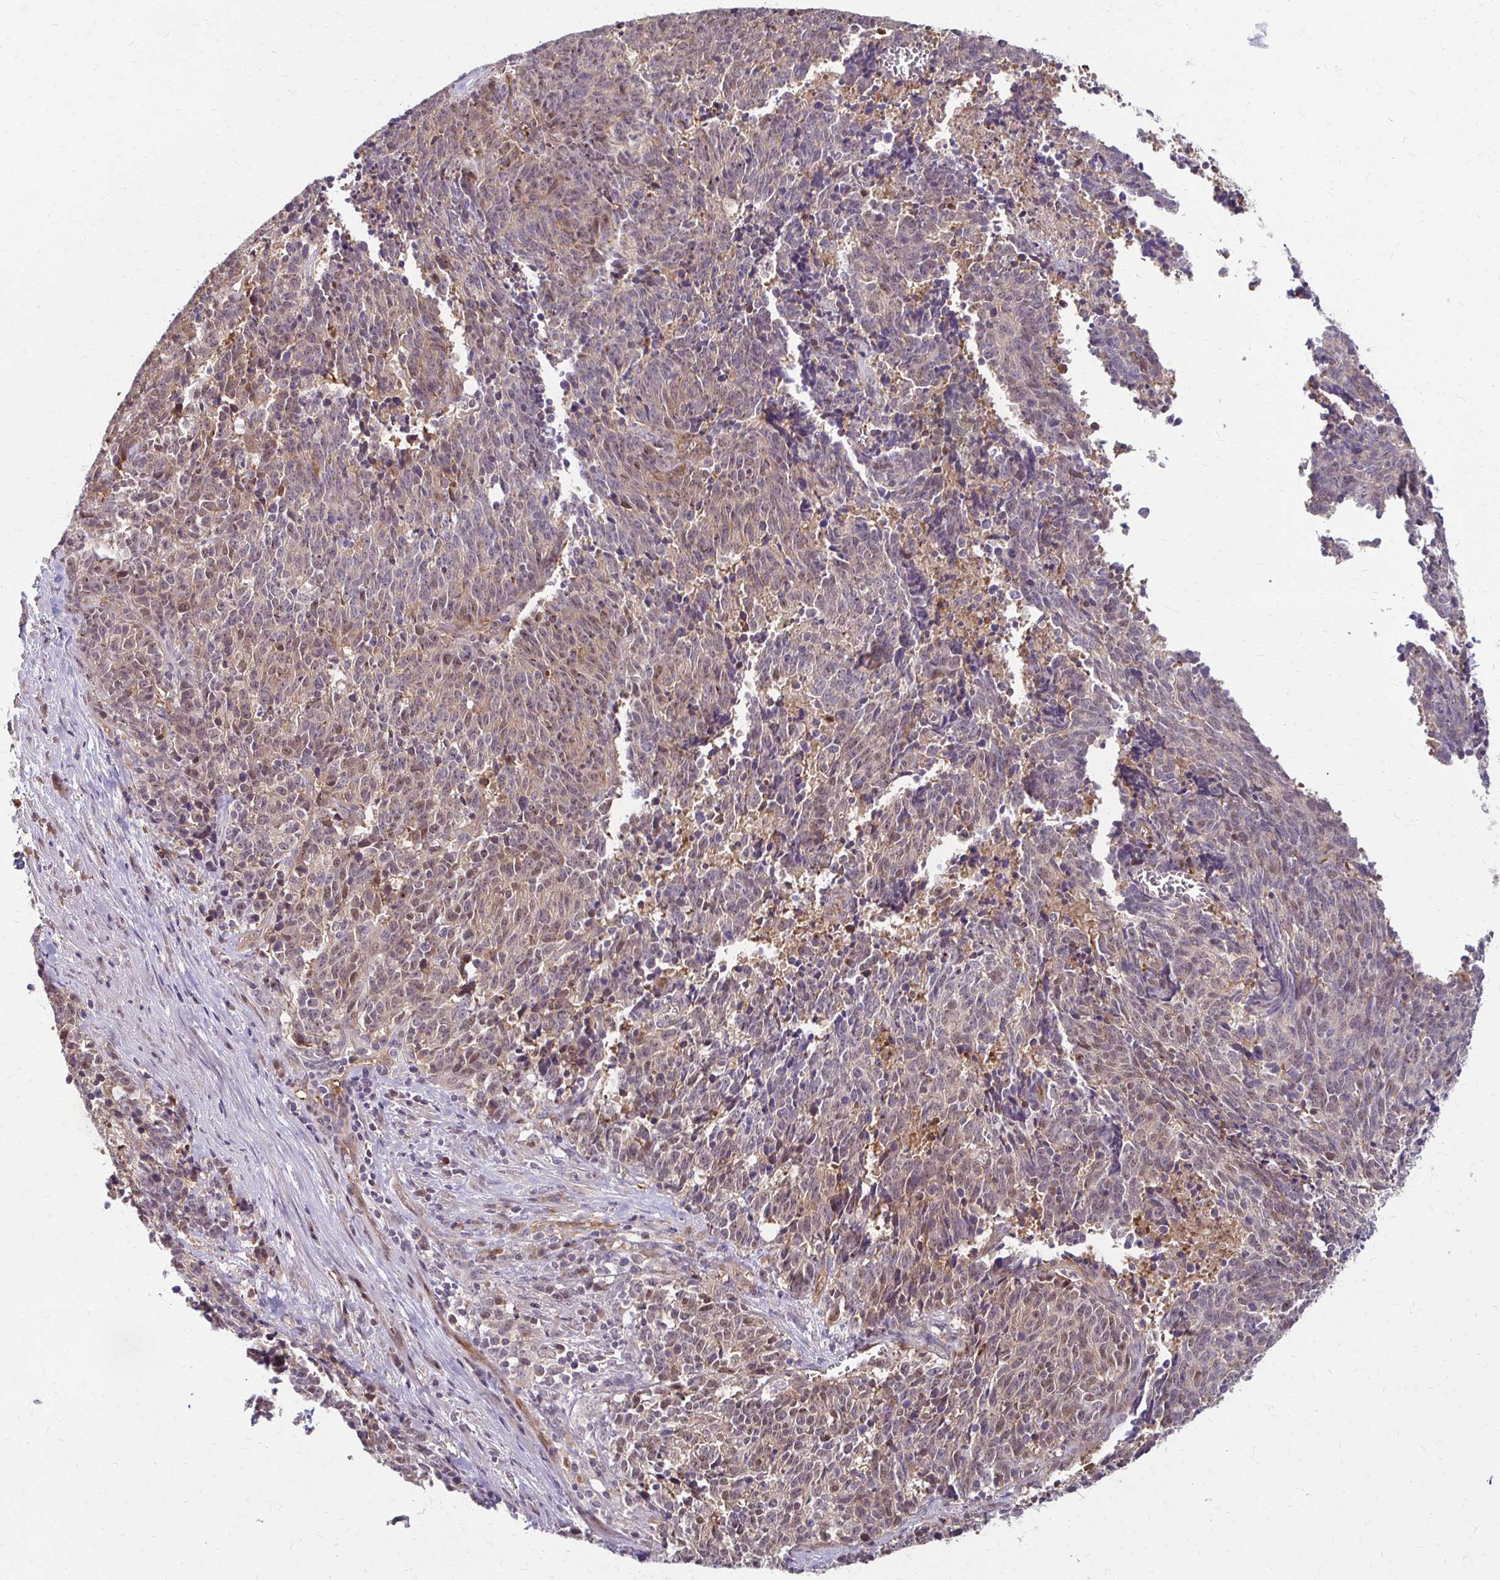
{"staining": {"intensity": "weak", "quantity": ">75%", "location": "cytoplasmic/membranous"}, "tissue": "cervical cancer", "cell_type": "Tumor cells", "image_type": "cancer", "snomed": [{"axis": "morphology", "description": "Squamous cell carcinoma, NOS"}, {"axis": "topography", "description": "Cervix"}], "caption": "Immunohistochemistry (IHC) of cervical cancer reveals low levels of weak cytoplasmic/membranous staining in approximately >75% of tumor cells.", "gene": "CFL2", "patient": {"sex": "female", "age": 29}}